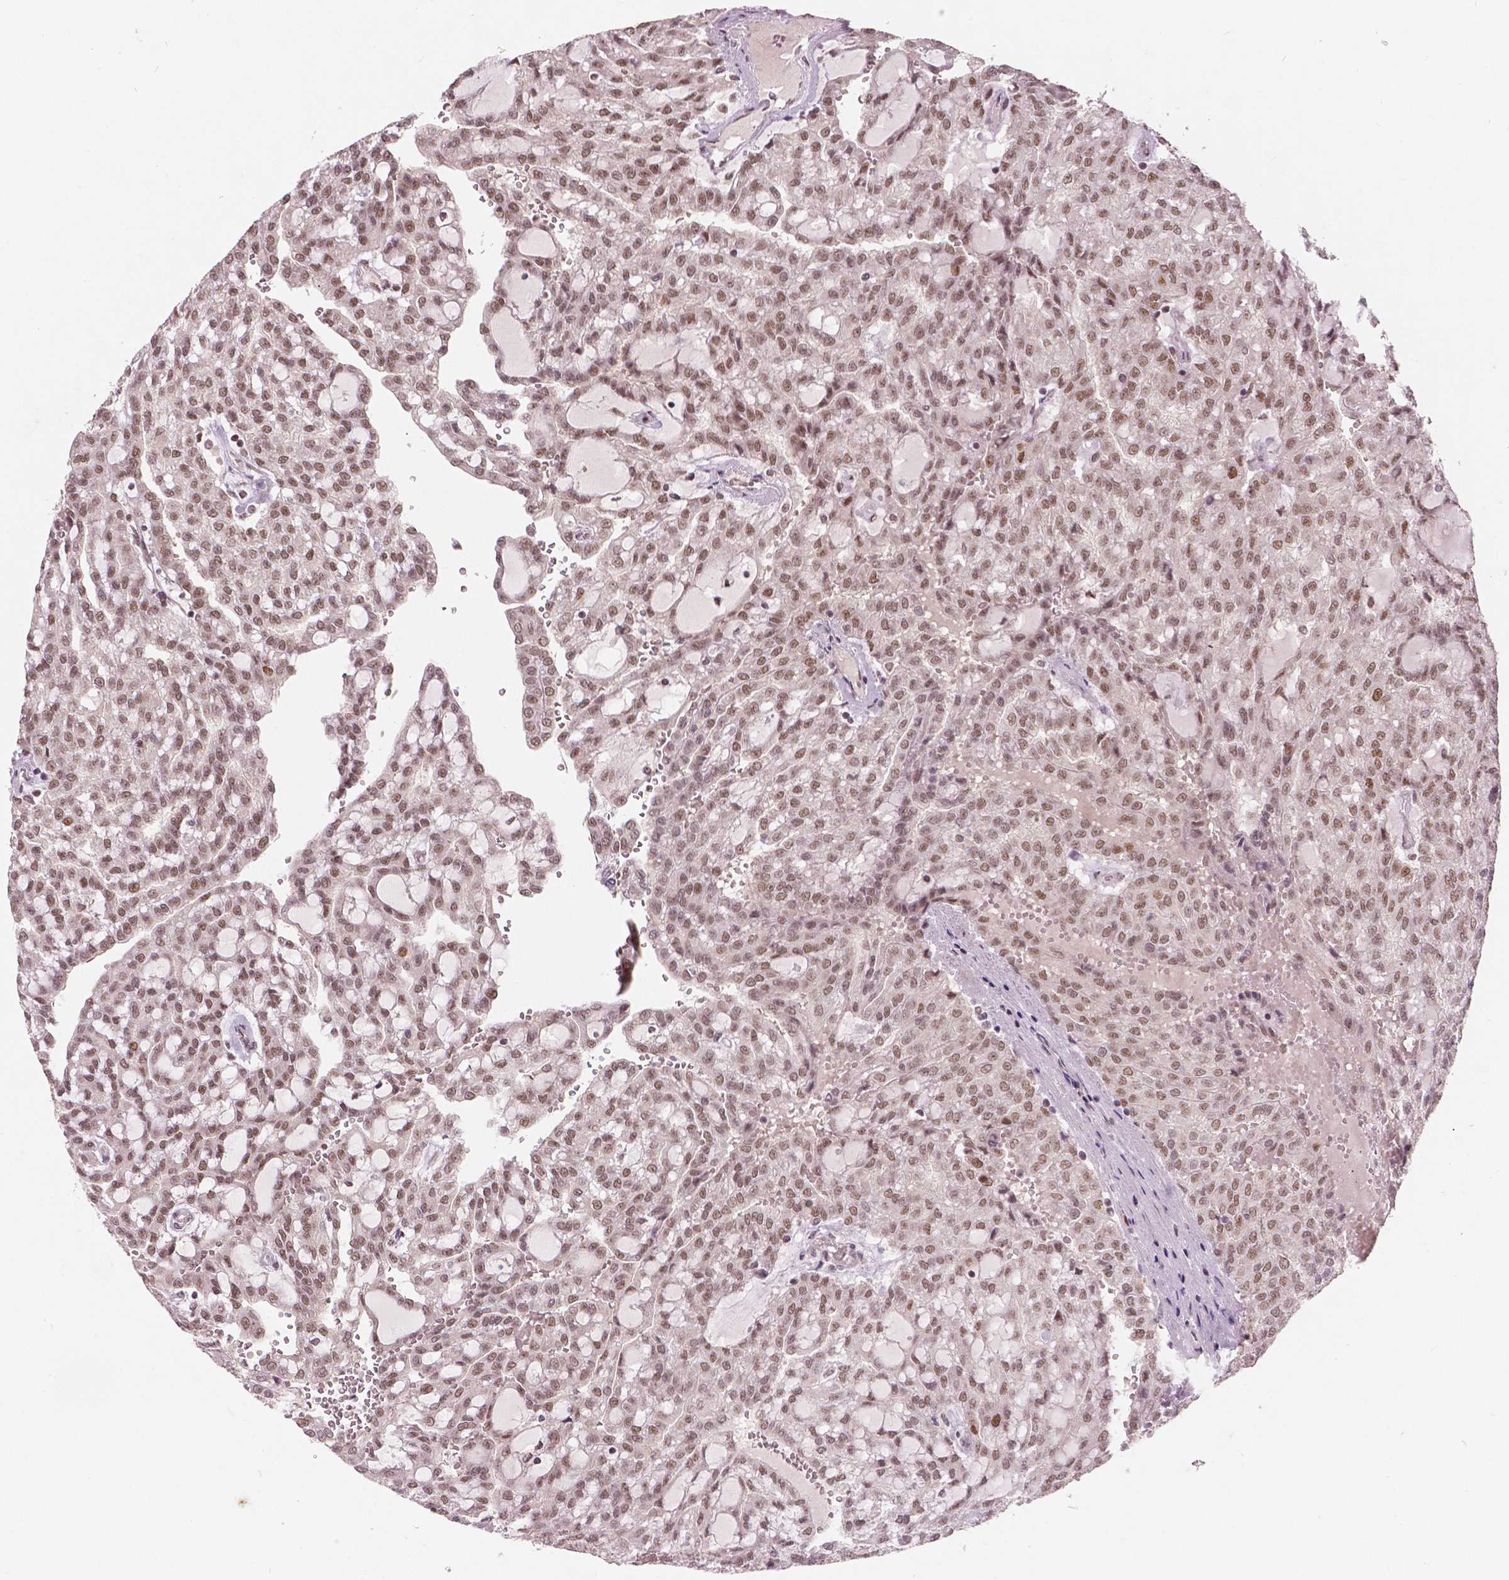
{"staining": {"intensity": "moderate", "quantity": ">75%", "location": "nuclear"}, "tissue": "renal cancer", "cell_type": "Tumor cells", "image_type": "cancer", "snomed": [{"axis": "morphology", "description": "Adenocarcinoma, NOS"}, {"axis": "topography", "description": "Kidney"}], "caption": "Renal cancer (adenocarcinoma) stained with immunohistochemistry exhibits moderate nuclear staining in about >75% of tumor cells. The staining was performed using DAB (3,3'-diaminobenzidine), with brown indicating positive protein expression. Nuclei are stained blue with hematoxylin.", "gene": "NSD2", "patient": {"sex": "male", "age": 63}}